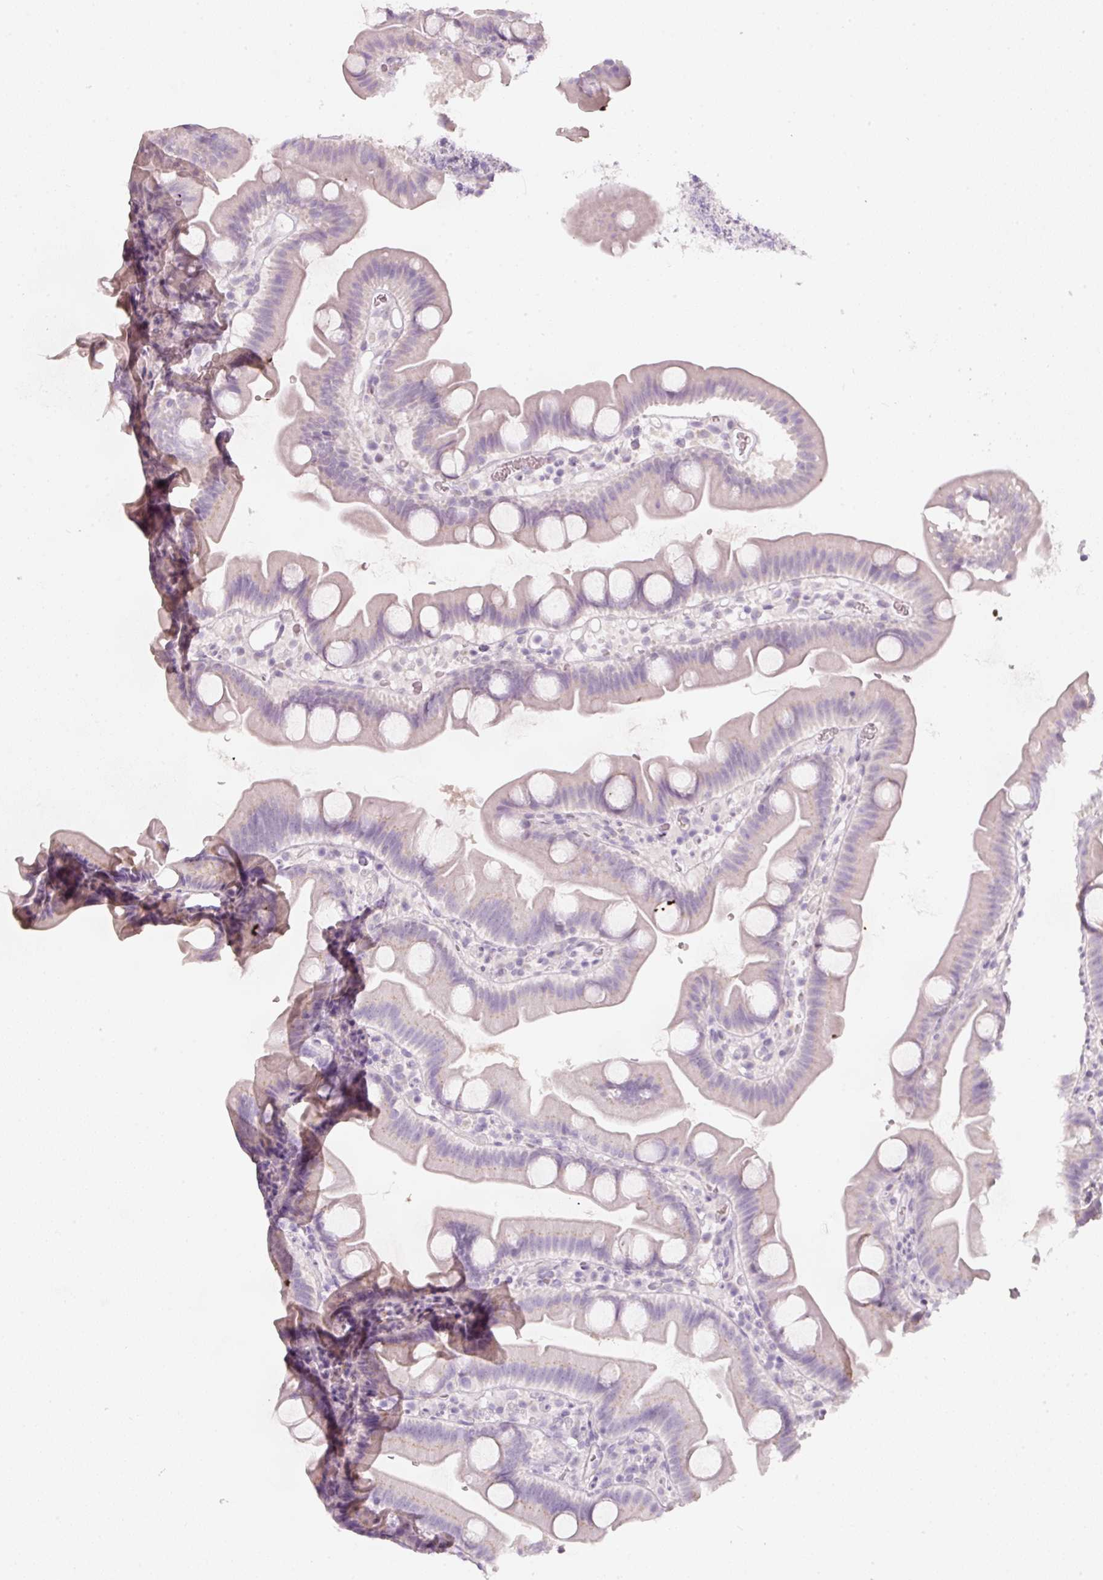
{"staining": {"intensity": "negative", "quantity": "none", "location": "none"}, "tissue": "small intestine", "cell_type": "Glandular cells", "image_type": "normal", "snomed": [{"axis": "morphology", "description": "Normal tissue, NOS"}, {"axis": "topography", "description": "Small intestine"}], "caption": "Immunohistochemistry of unremarkable human small intestine exhibits no expression in glandular cells.", "gene": "ENSG00000206549", "patient": {"sex": "female", "age": 68}}